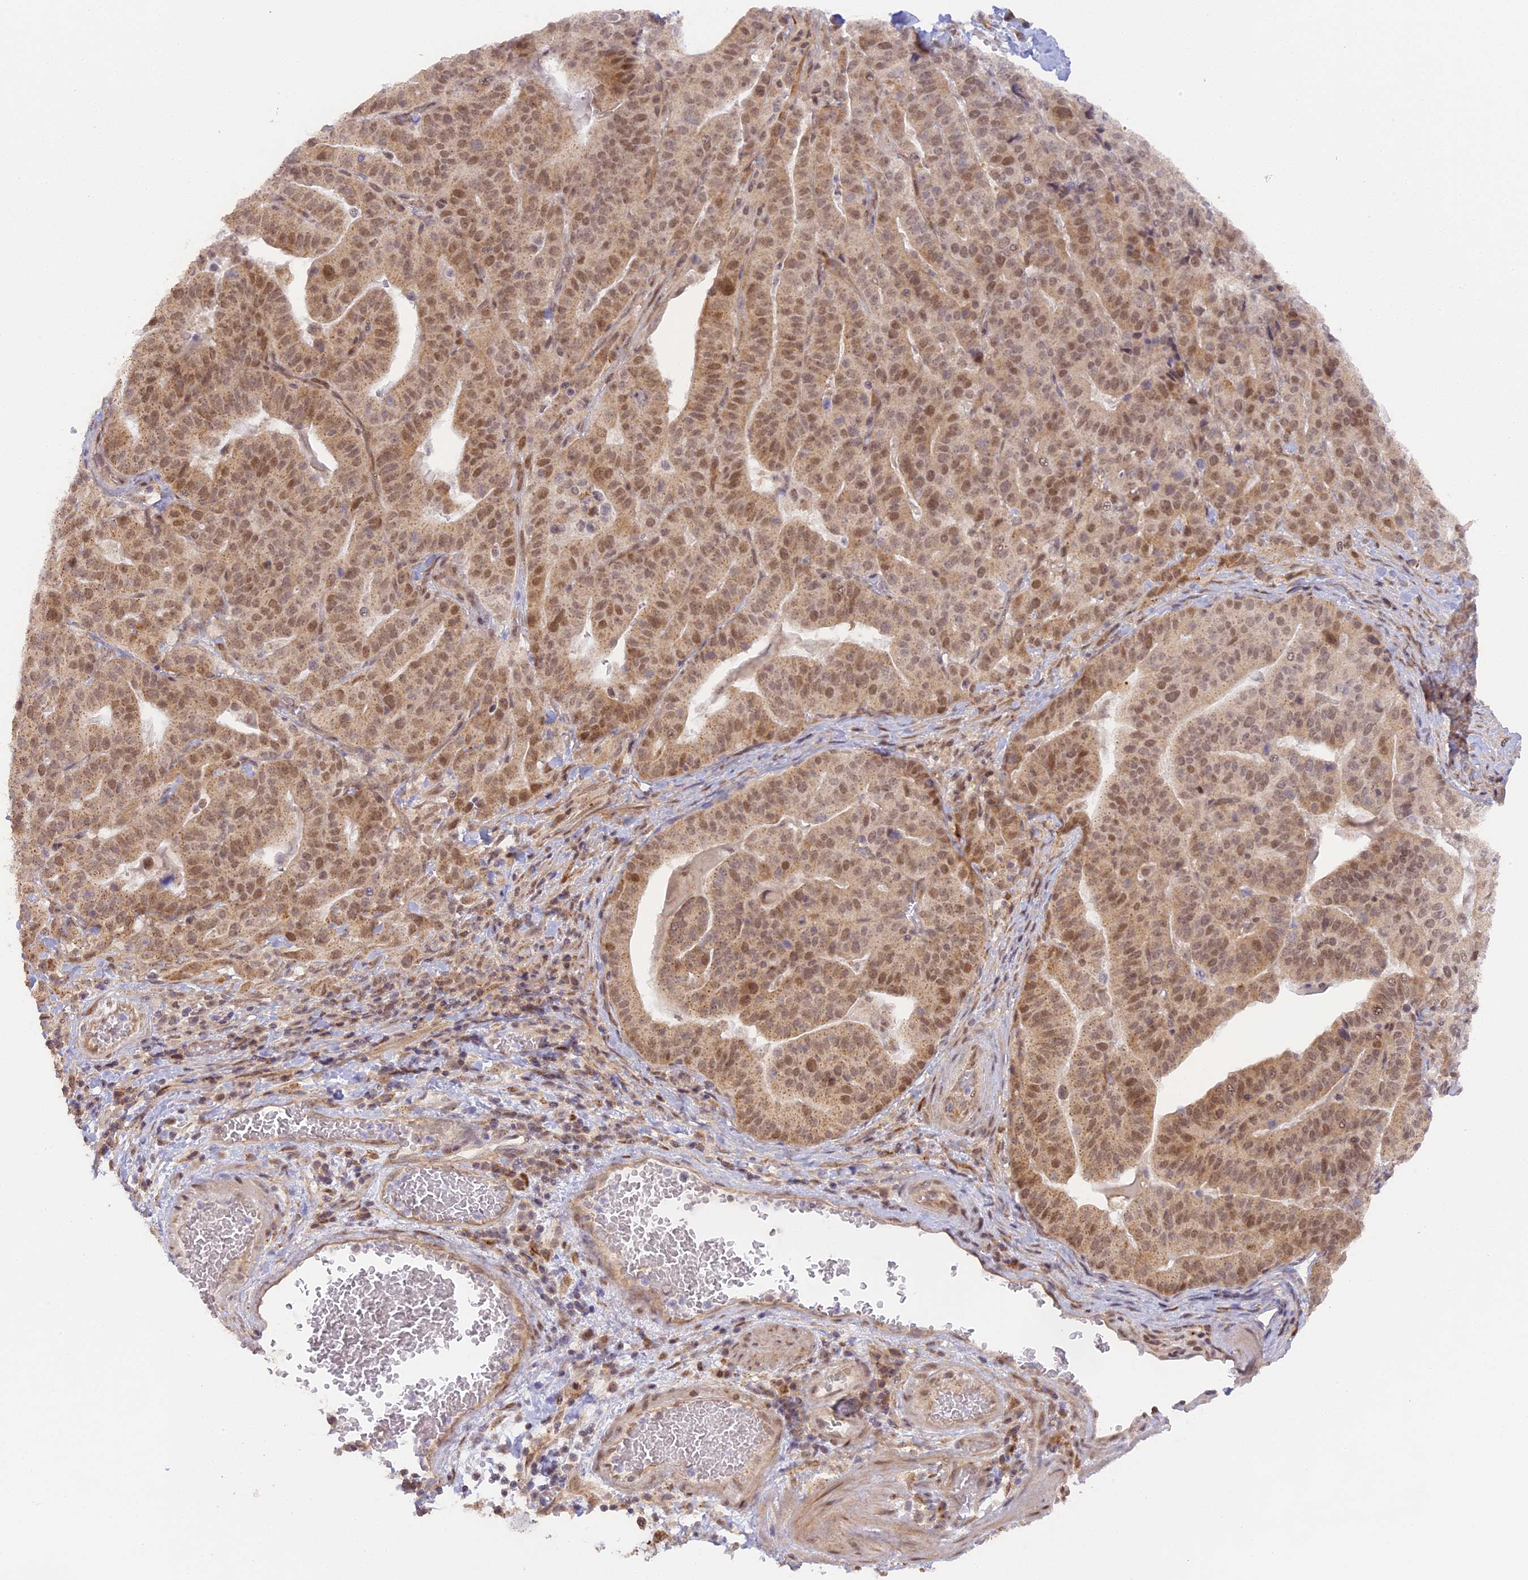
{"staining": {"intensity": "moderate", "quantity": ">75%", "location": "cytoplasmic/membranous,nuclear"}, "tissue": "stomach cancer", "cell_type": "Tumor cells", "image_type": "cancer", "snomed": [{"axis": "morphology", "description": "Adenocarcinoma, NOS"}, {"axis": "topography", "description": "Stomach"}], "caption": "An immunohistochemistry image of tumor tissue is shown. Protein staining in brown highlights moderate cytoplasmic/membranous and nuclear positivity in stomach adenocarcinoma within tumor cells. (DAB IHC, brown staining for protein, blue staining for nuclei).", "gene": "MYBL2", "patient": {"sex": "male", "age": 48}}